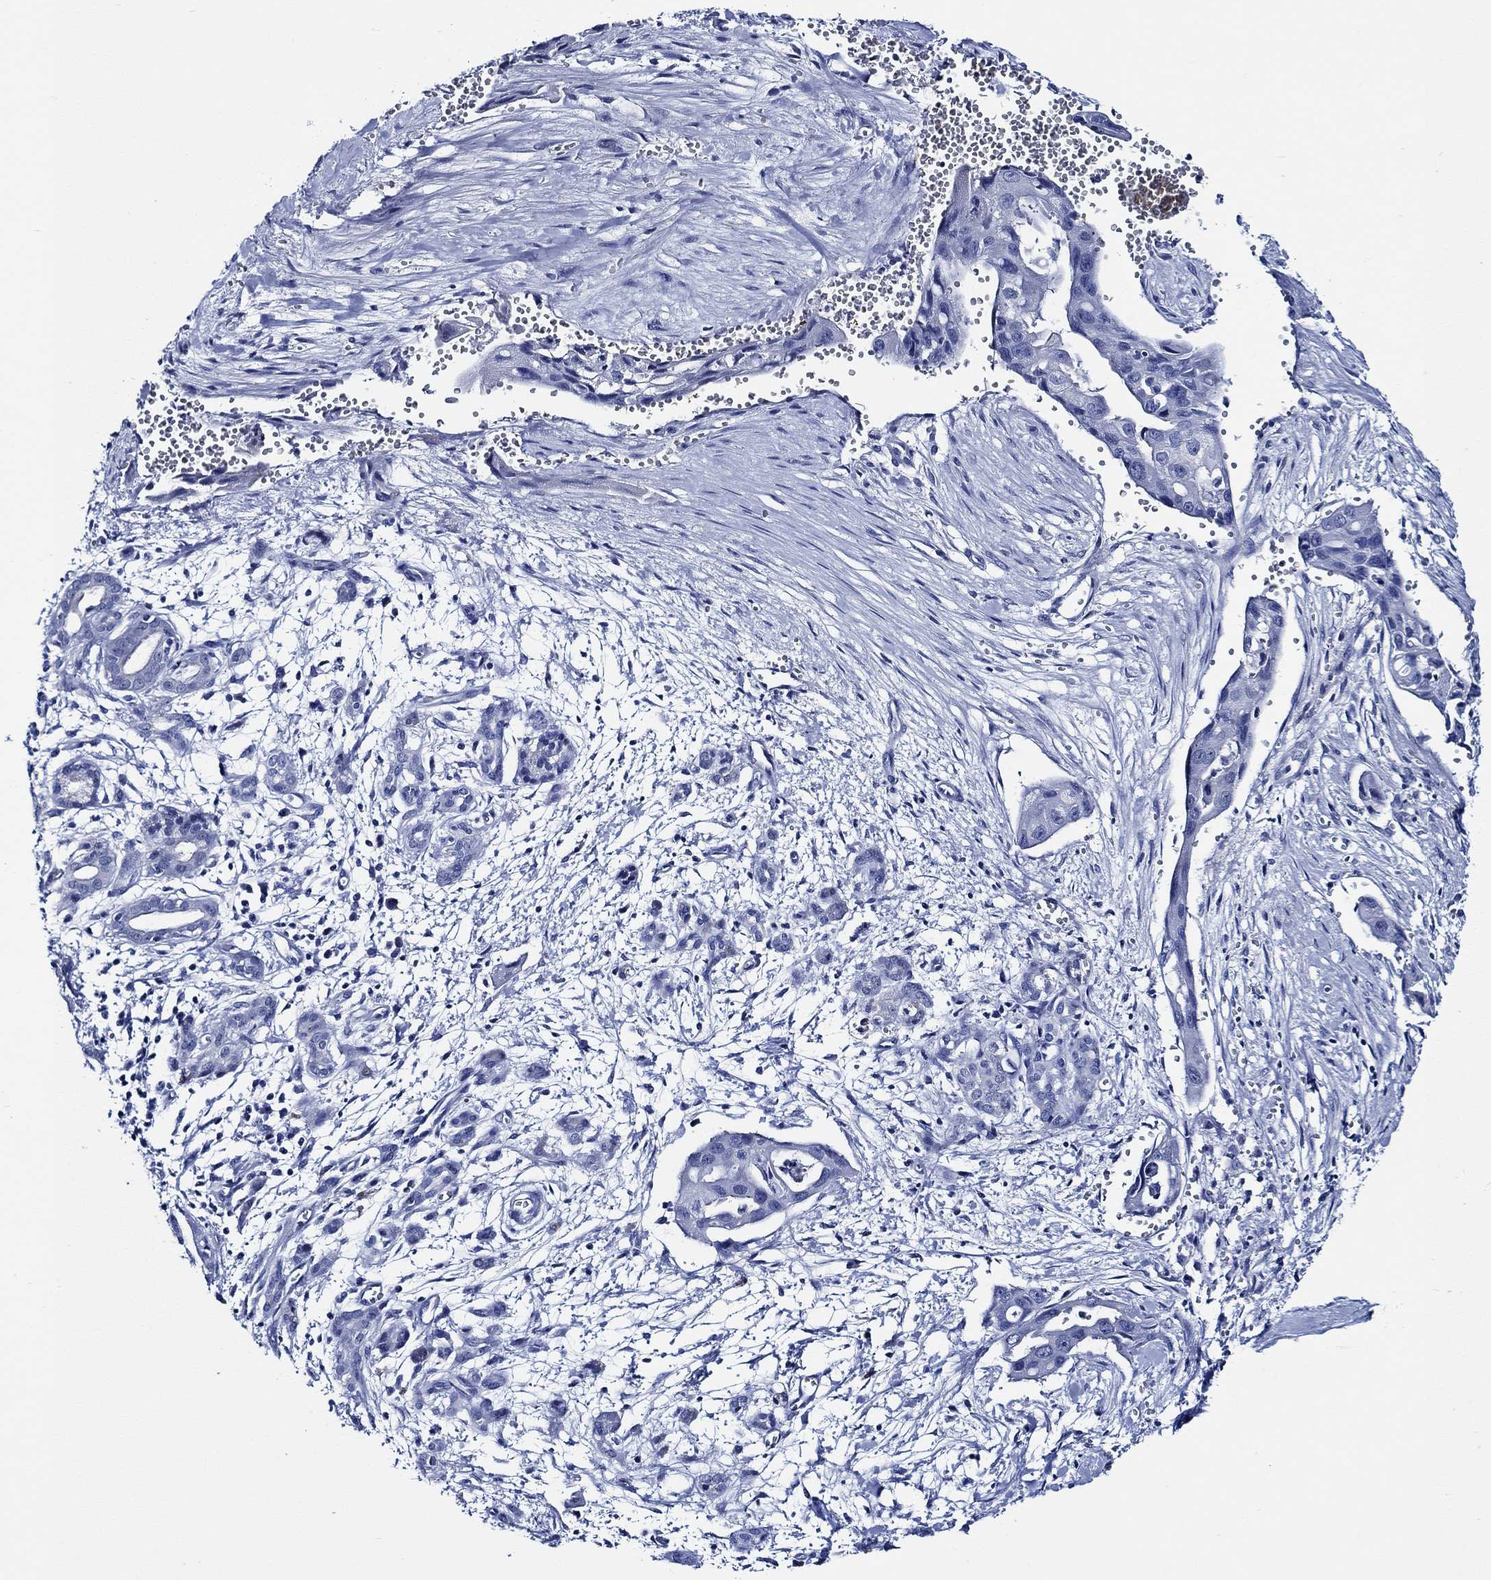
{"staining": {"intensity": "negative", "quantity": "none", "location": "none"}, "tissue": "pancreatic cancer", "cell_type": "Tumor cells", "image_type": "cancer", "snomed": [{"axis": "morphology", "description": "Adenocarcinoma, NOS"}, {"axis": "topography", "description": "Pancreas"}], "caption": "This is an IHC histopathology image of human pancreatic cancer (adenocarcinoma). There is no staining in tumor cells.", "gene": "WDR62", "patient": {"sex": "male", "age": 60}}